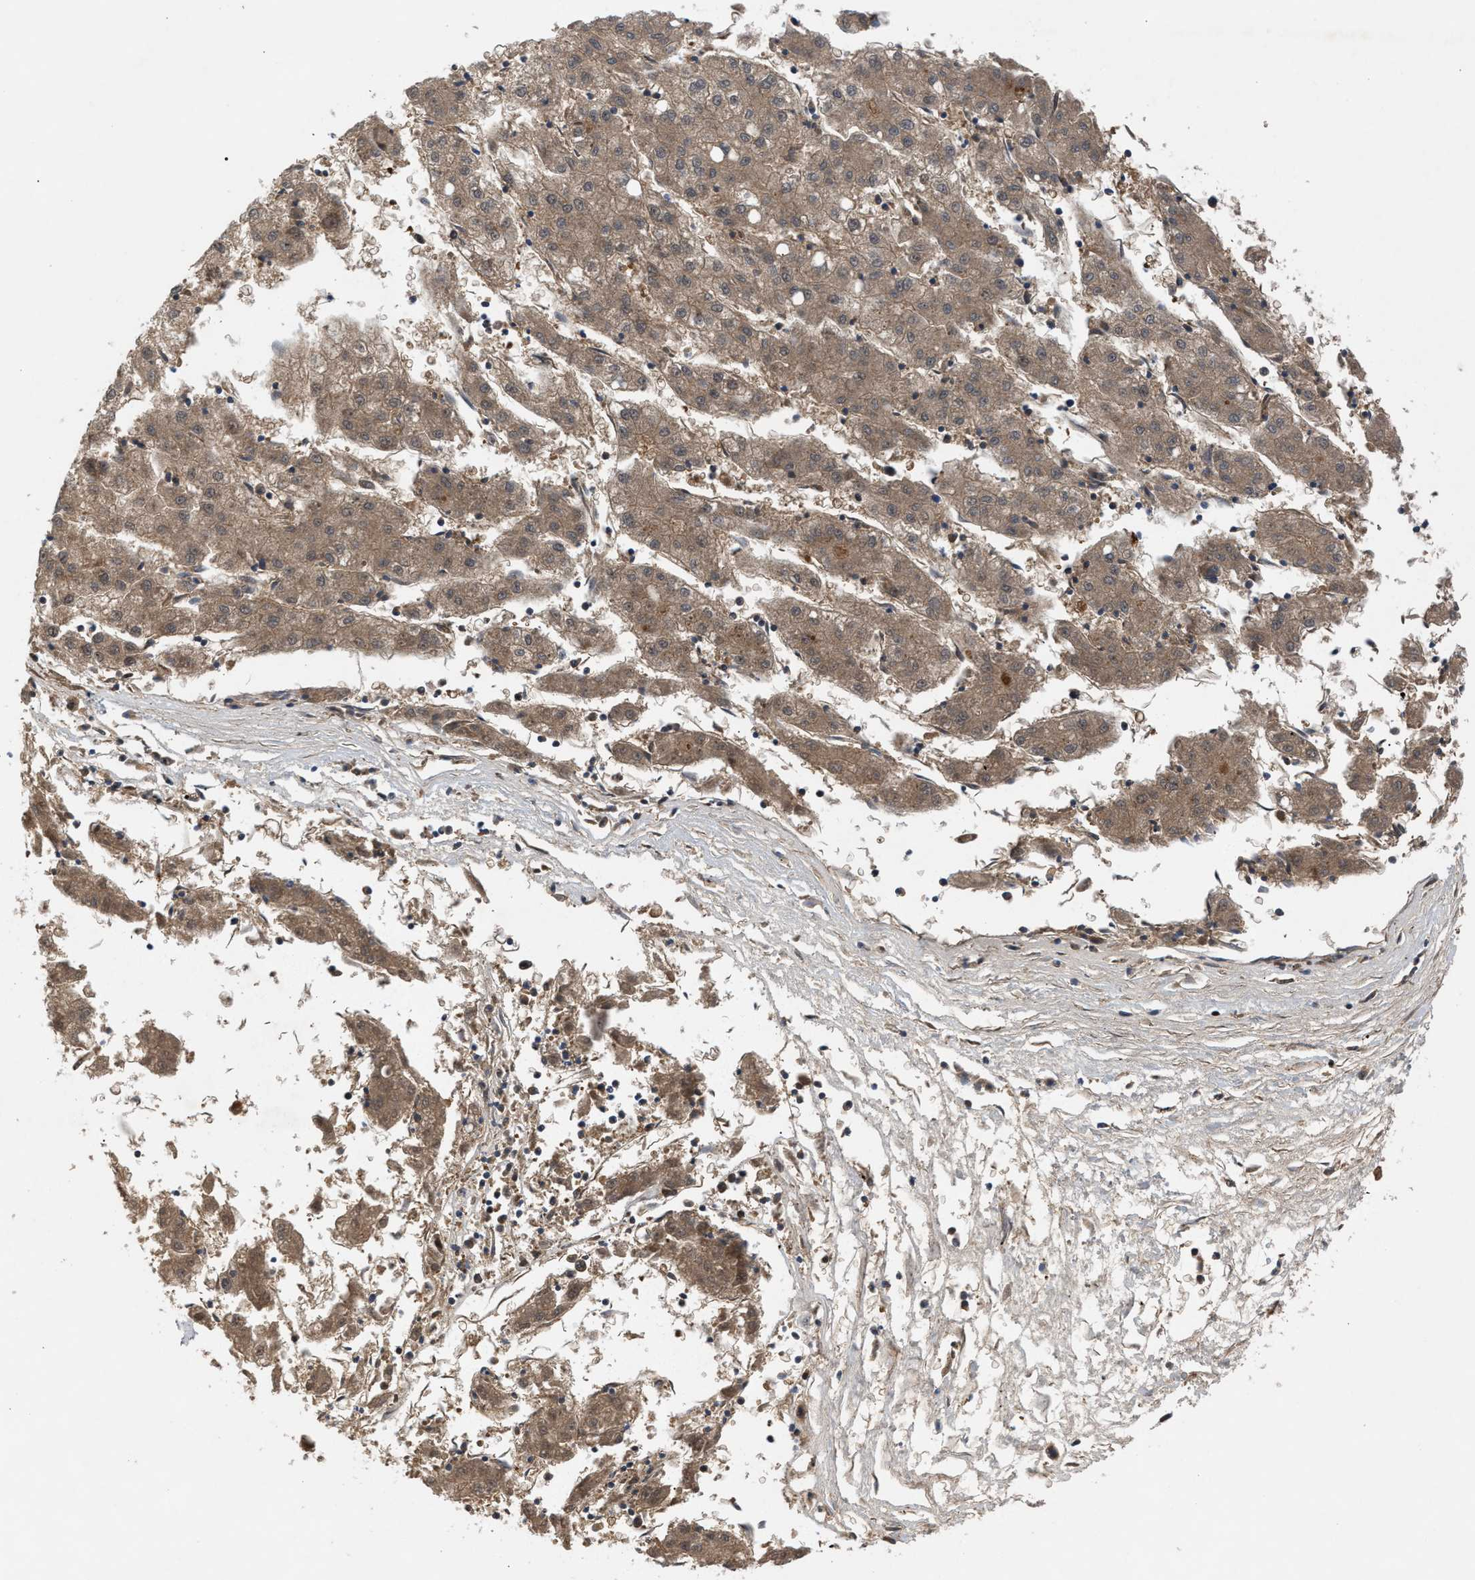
{"staining": {"intensity": "moderate", "quantity": ">75%", "location": "cytoplasmic/membranous"}, "tissue": "liver cancer", "cell_type": "Tumor cells", "image_type": "cancer", "snomed": [{"axis": "morphology", "description": "Carcinoma, Hepatocellular, NOS"}, {"axis": "topography", "description": "Liver"}], "caption": "Hepatocellular carcinoma (liver) stained for a protein demonstrates moderate cytoplasmic/membranous positivity in tumor cells.", "gene": "GLOD4", "patient": {"sex": "male", "age": 72}}